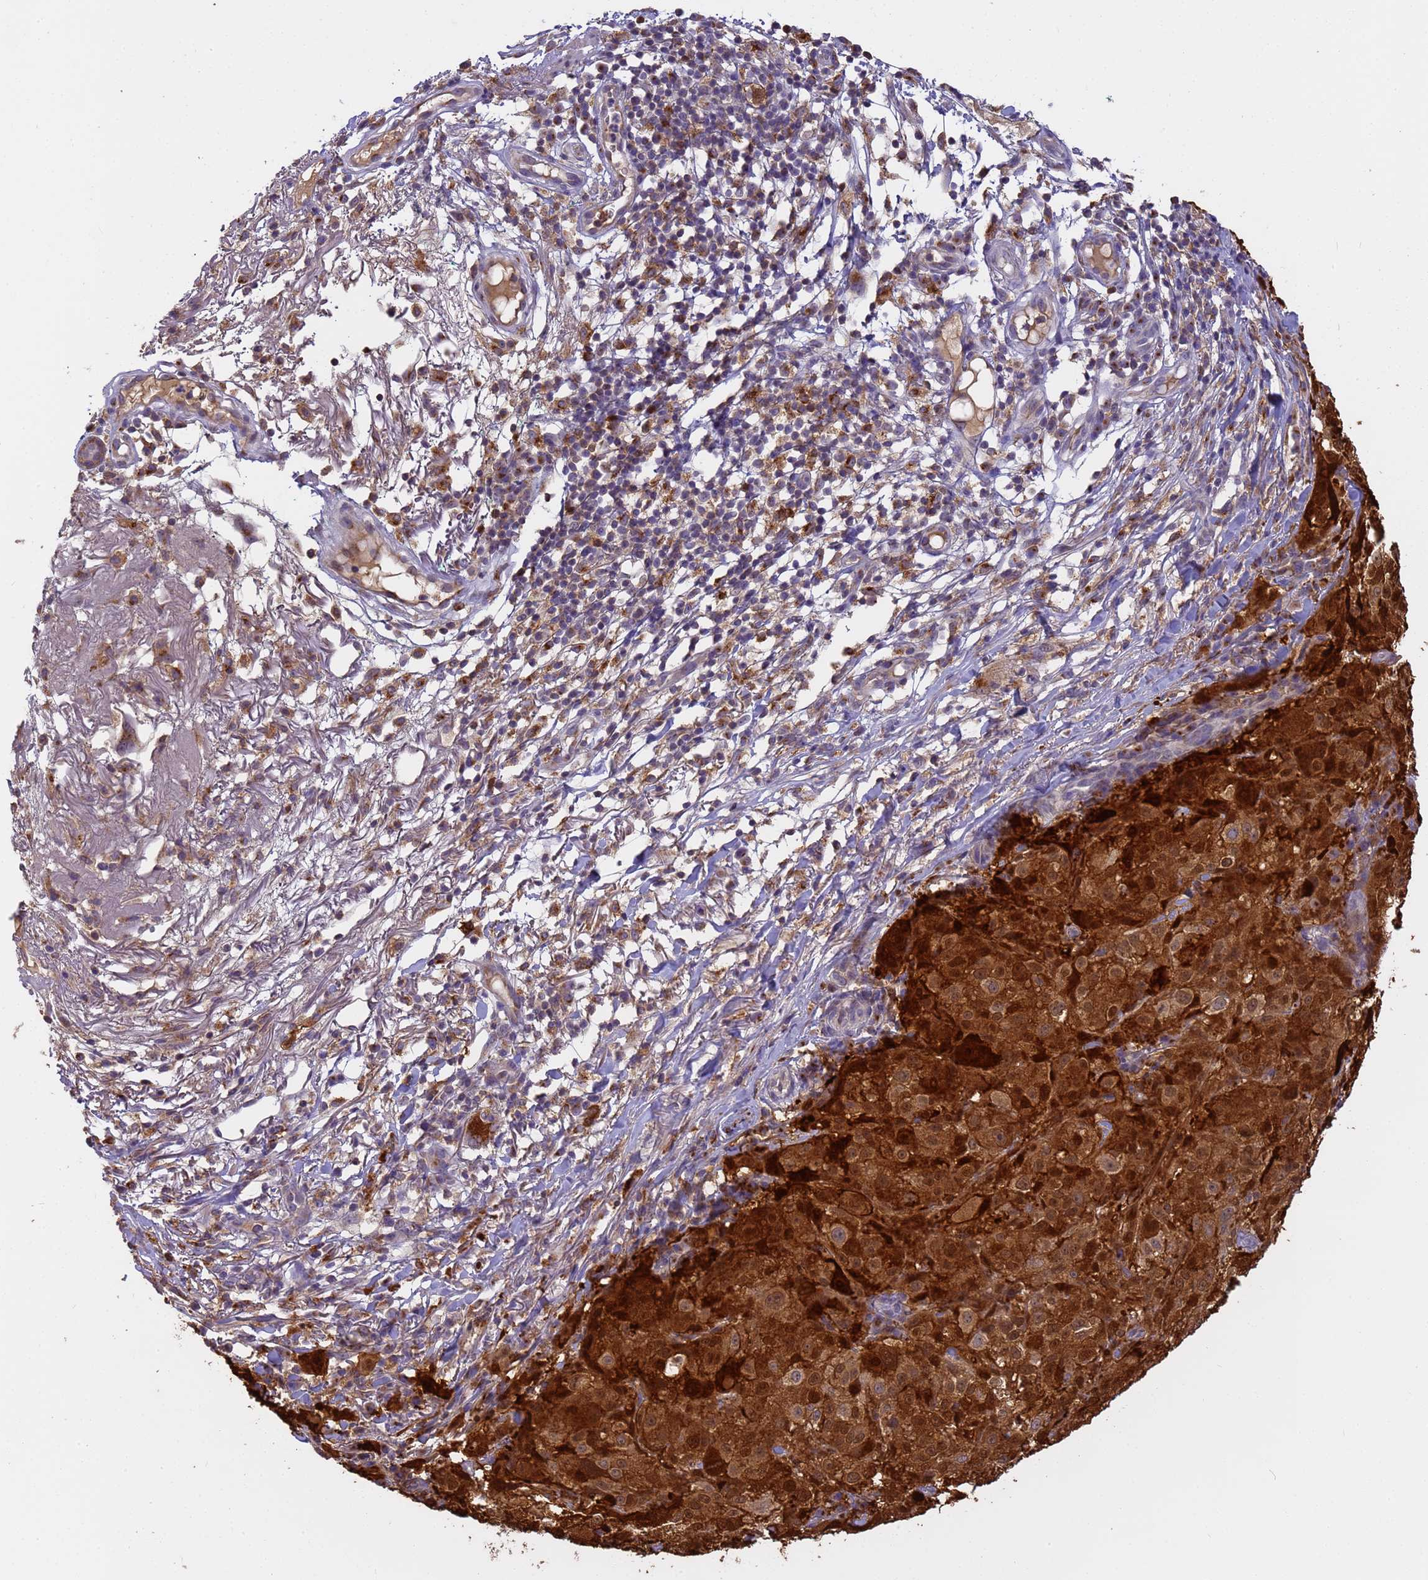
{"staining": {"intensity": "strong", "quantity": ">75%", "location": "cytoplasmic/membranous"}, "tissue": "melanoma", "cell_type": "Tumor cells", "image_type": "cancer", "snomed": [{"axis": "morphology", "description": "Necrosis, NOS"}, {"axis": "morphology", "description": "Malignant melanoma, NOS"}, {"axis": "topography", "description": "Skin"}], "caption": "A brown stain highlights strong cytoplasmic/membranous positivity of a protein in melanoma tumor cells. (brown staining indicates protein expression, while blue staining denotes nuclei).", "gene": "M6PR", "patient": {"sex": "female", "age": 87}}